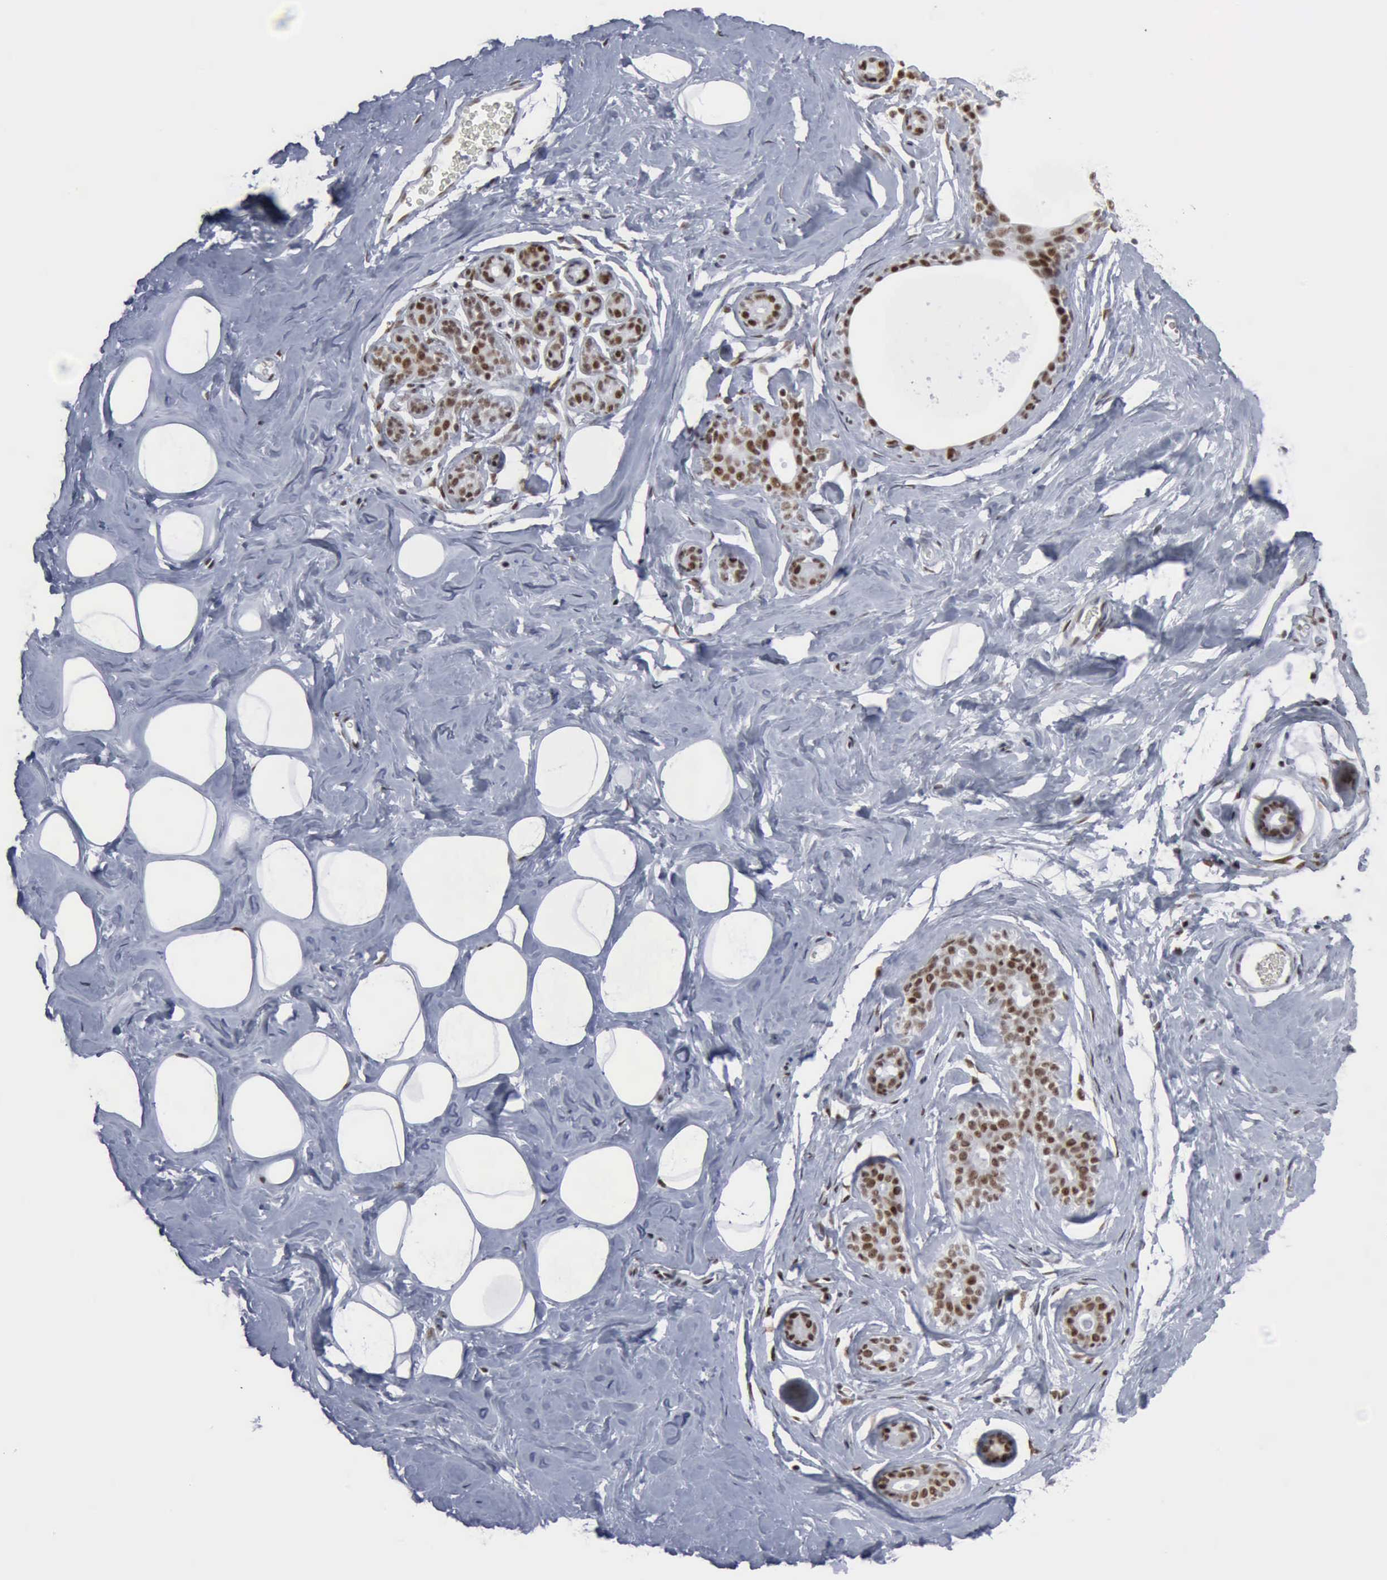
{"staining": {"intensity": "moderate", "quantity": ">75%", "location": "nuclear"}, "tissue": "breast", "cell_type": "Adipocytes", "image_type": "normal", "snomed": [{"axis": "morphology", "description": "Normal tissue, NOS"}, {"axis": "morphology", "description": "Fibrosis, NOS"}, {"axis": "topography", "description": "Breast"}], "caption": "IHC image of normal breast stained for a protein (brown), which exhibits medium levels of moderate nuclear expression in approximately >75% of adipocytes.", "gene": "XPA", "patient": {"sex": "female", "age": 39}}